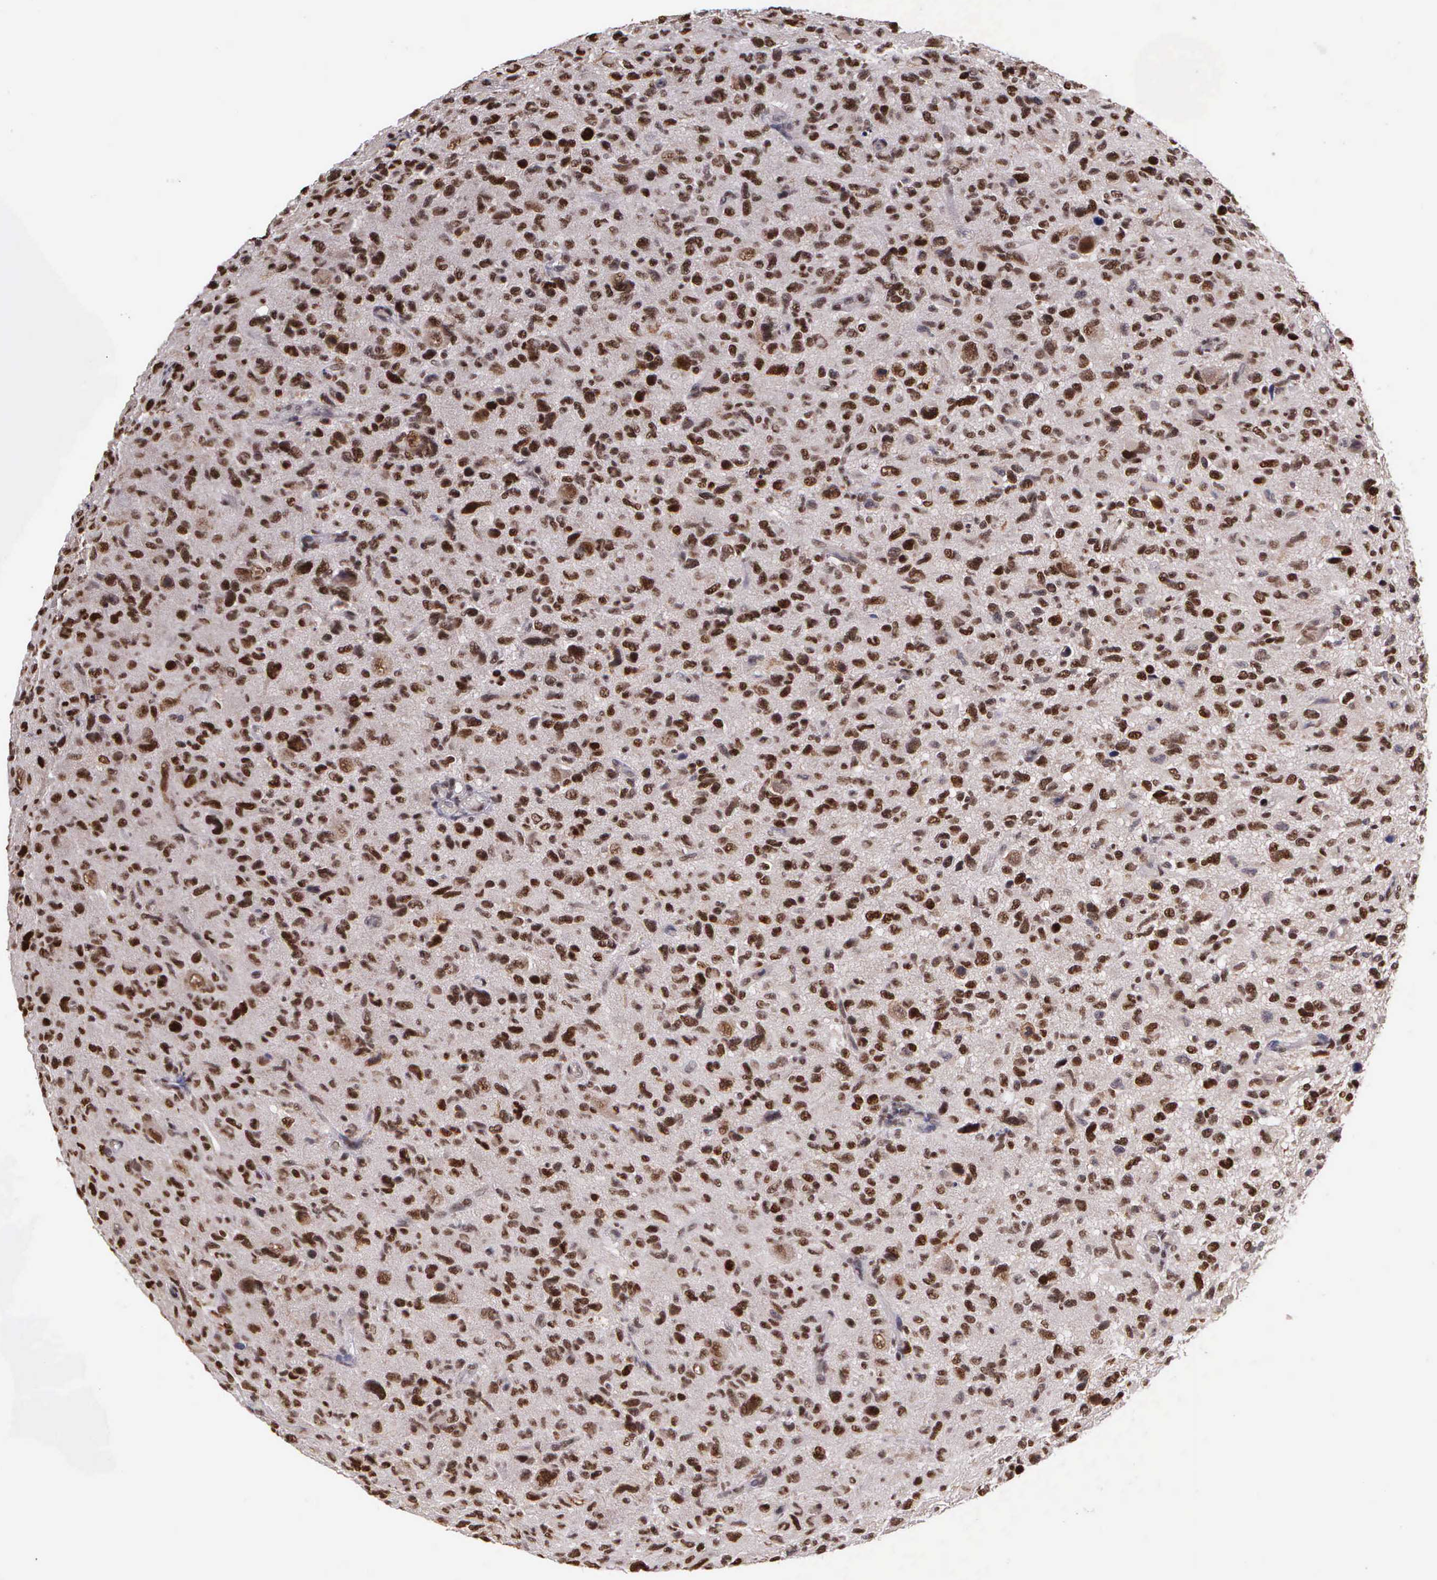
{"staining": {"intensity": "strong", "quantity": ">75%", "location": "nuclear"}, "tissue": "glioma", "cell_type": "Tumor cells", "image_type": "cancer", "snomed": [{"axis": "morphology", "description": "Glioma, malignant, High grade"}, {"axis": "topography", "description": "Brain"}], "caption": "Brown immunohistochemical staining in glioma exhibits strong nuclear positivity in about >75% of tumor cells.", "gene": "UBR7", "patient": {"sex": "female", "age": 60}}